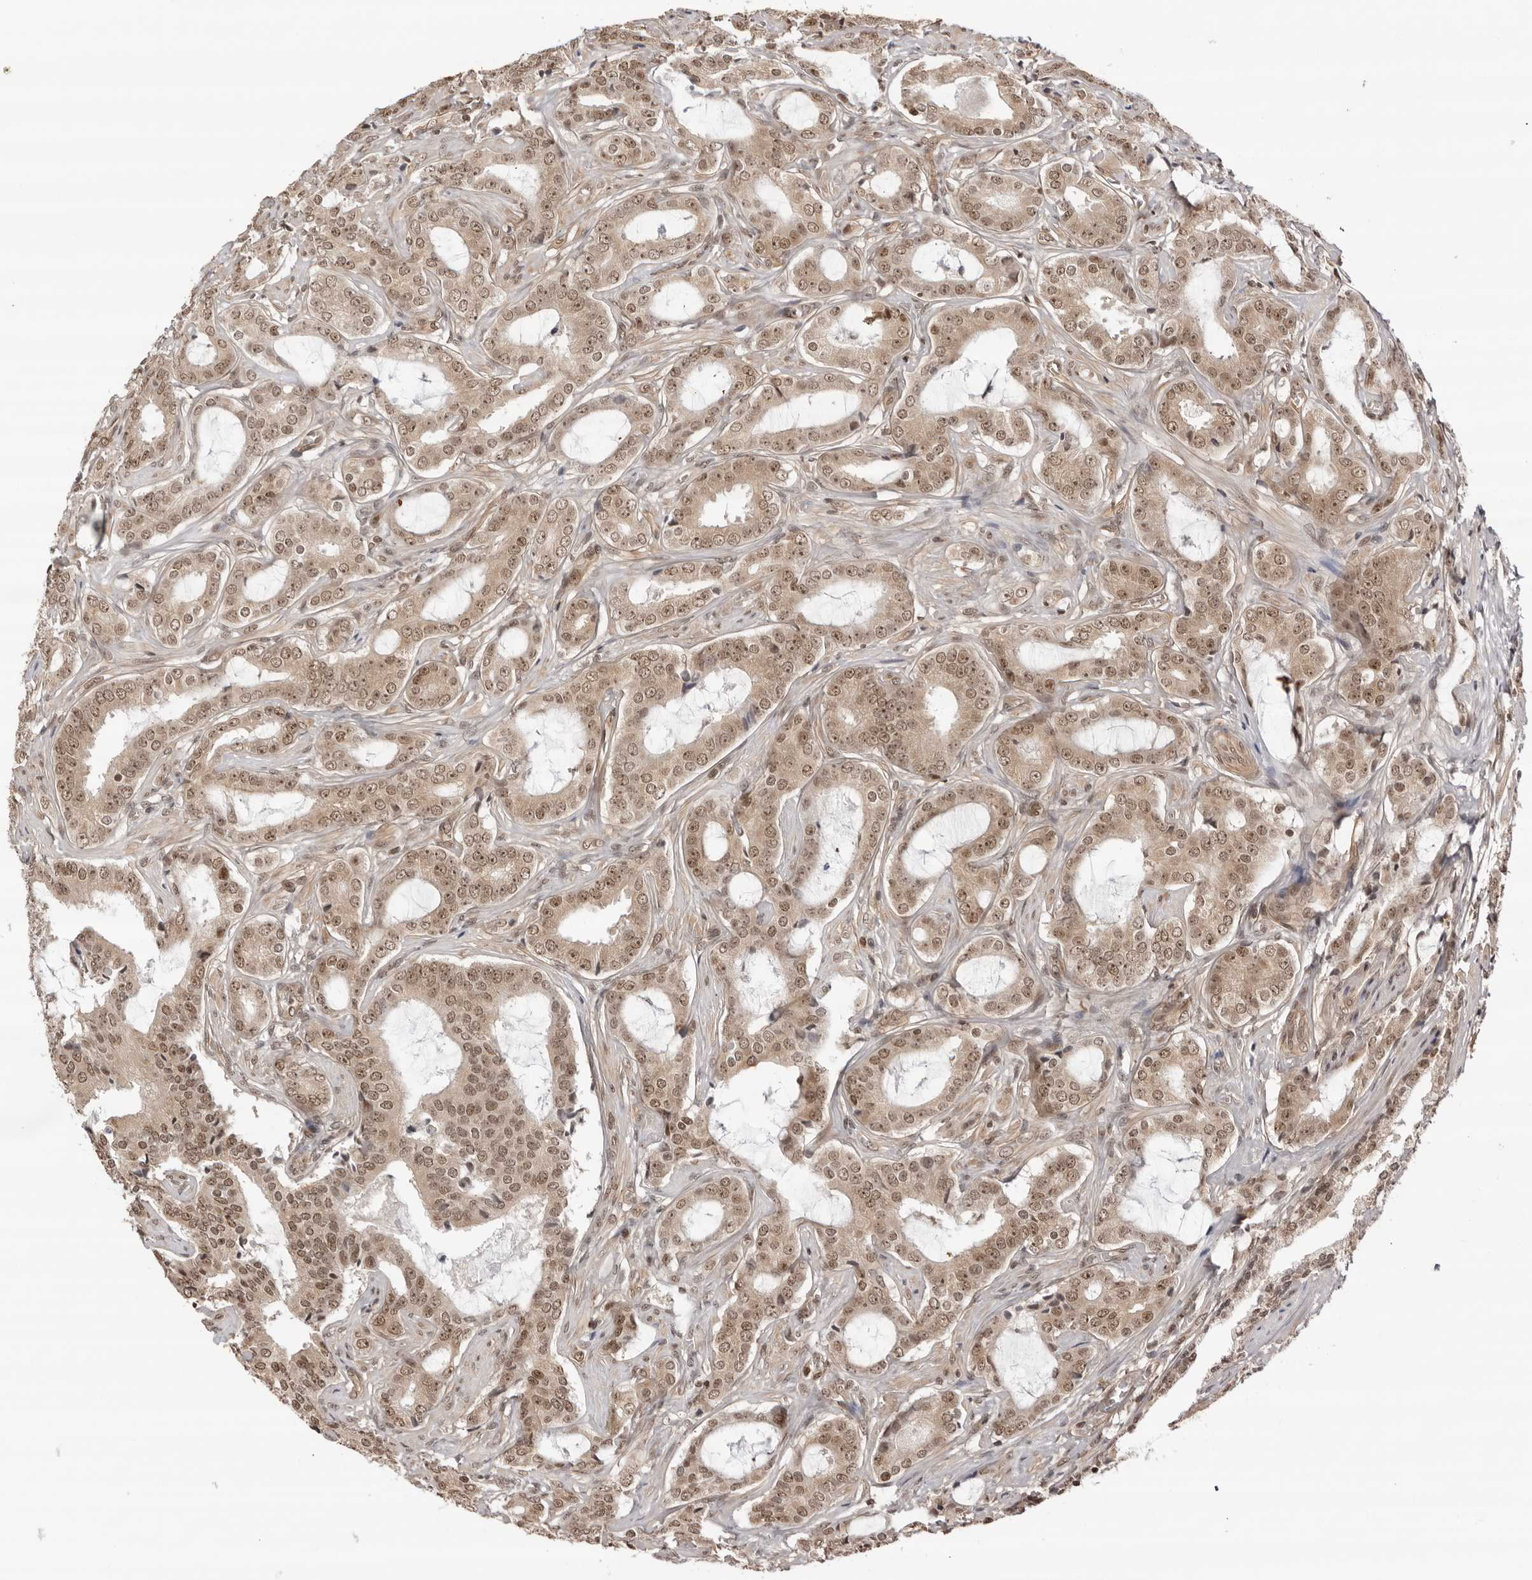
{"staining": {"intensity": "weak", "quantity": ">75%", "location": "cytoplasmic/membranous,nuclear"}, "tissue": "prostate cancer", "cell_type": "Tumor cells", "image_type": "cancer", "snomed": [{"axis": "morphology", "description": "Adenocarcinoma, High grade"}, {"axis": "topography", "description": "Prostate"}], "caption": "Immunohistochemical staining of prostate adenocarcinoma (high-grade) shows low levels of weak cytoplasmic/membranous and nuclear staining in approximately >75% of tumor cells.", "gene": "SDE2", "patient": {"sex": "male", "age": 73}}